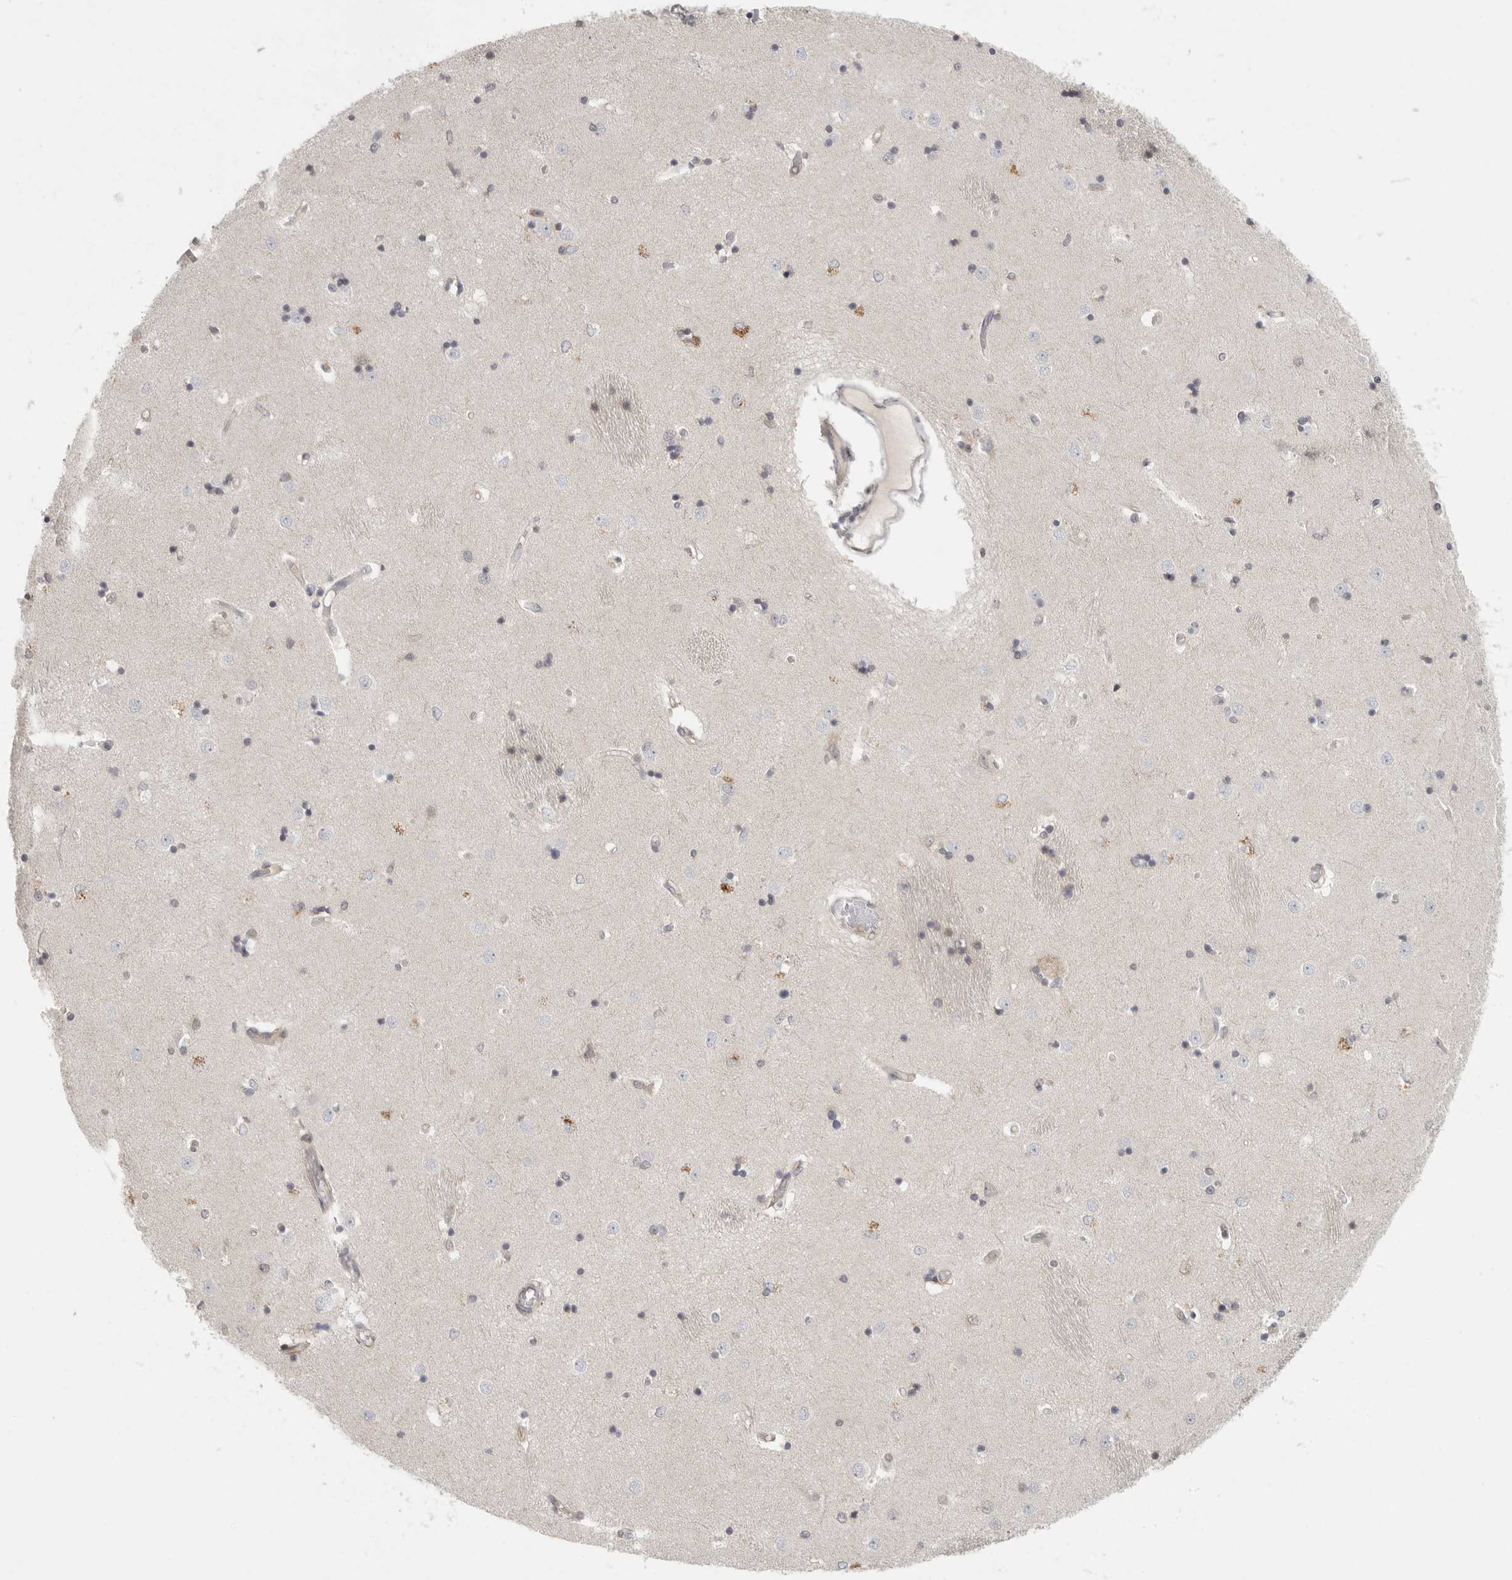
{"staining": {"intensity": "moderate", "quantity": "<25%", "location": "cytoplasmic/membranous"}, "tissue": "caudate", "cell_type": "Glial cells", "image_type": "normal", "snomed": [{"axis": "morphology", "description": "Normal tissue, NOS"}, {"axis": "topography", "description": "Lateral ventricle wall"}], "caption": "Glial cells reveal moderate cytoplasmic/membranous staining in approximately <25% of cells in normal caudate. The staining is performed using DAB brown chromogen to label protein expression. The nuclei are counter-stained blue using hematoxylin.", "gene": "HDAC6", "patient": {"sex": "male", "age": 45}}